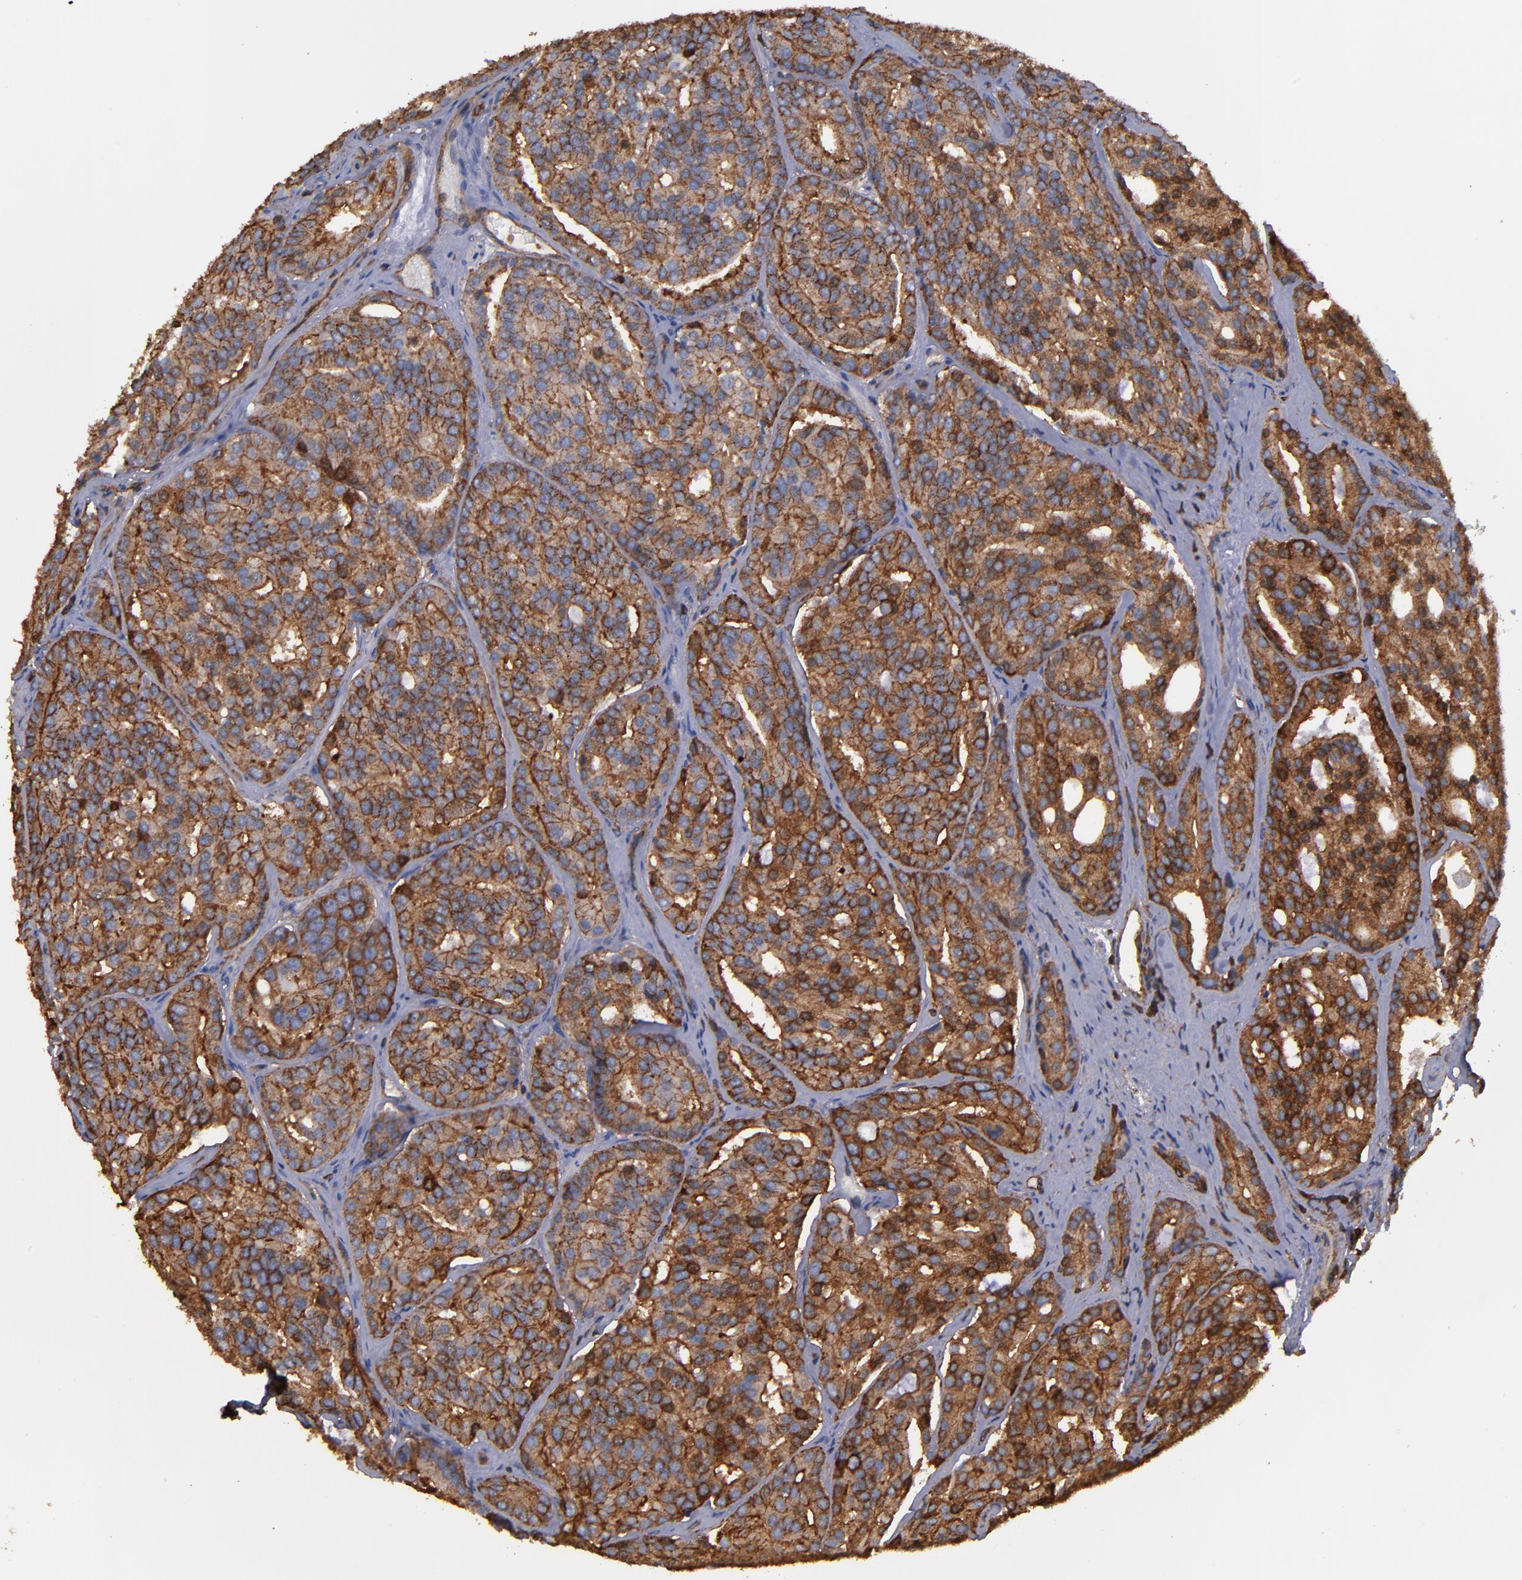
{"staining": {"intensity": "moderate", "quantity": ">75%", "location": "cytoplasmic/membranous"}, "tissue": "prostate cancer", "cell_type": "Tumor cells", "image_type": "cancer", "snomed": [{"axis": "morphology", "description": "Adenocarcinoma, High grade"}, {"axis": "topography", "description": "Prostate"}], "caption": "Adenocarcinoma (high-grade) (prostate) stained for a protein (brown) demonstrates moderate cytoplasmic/membranous positive expression in about >75% of tumor cells.", "gene": "ACTN4", "patient": {"sex": "male", "age": 64}}